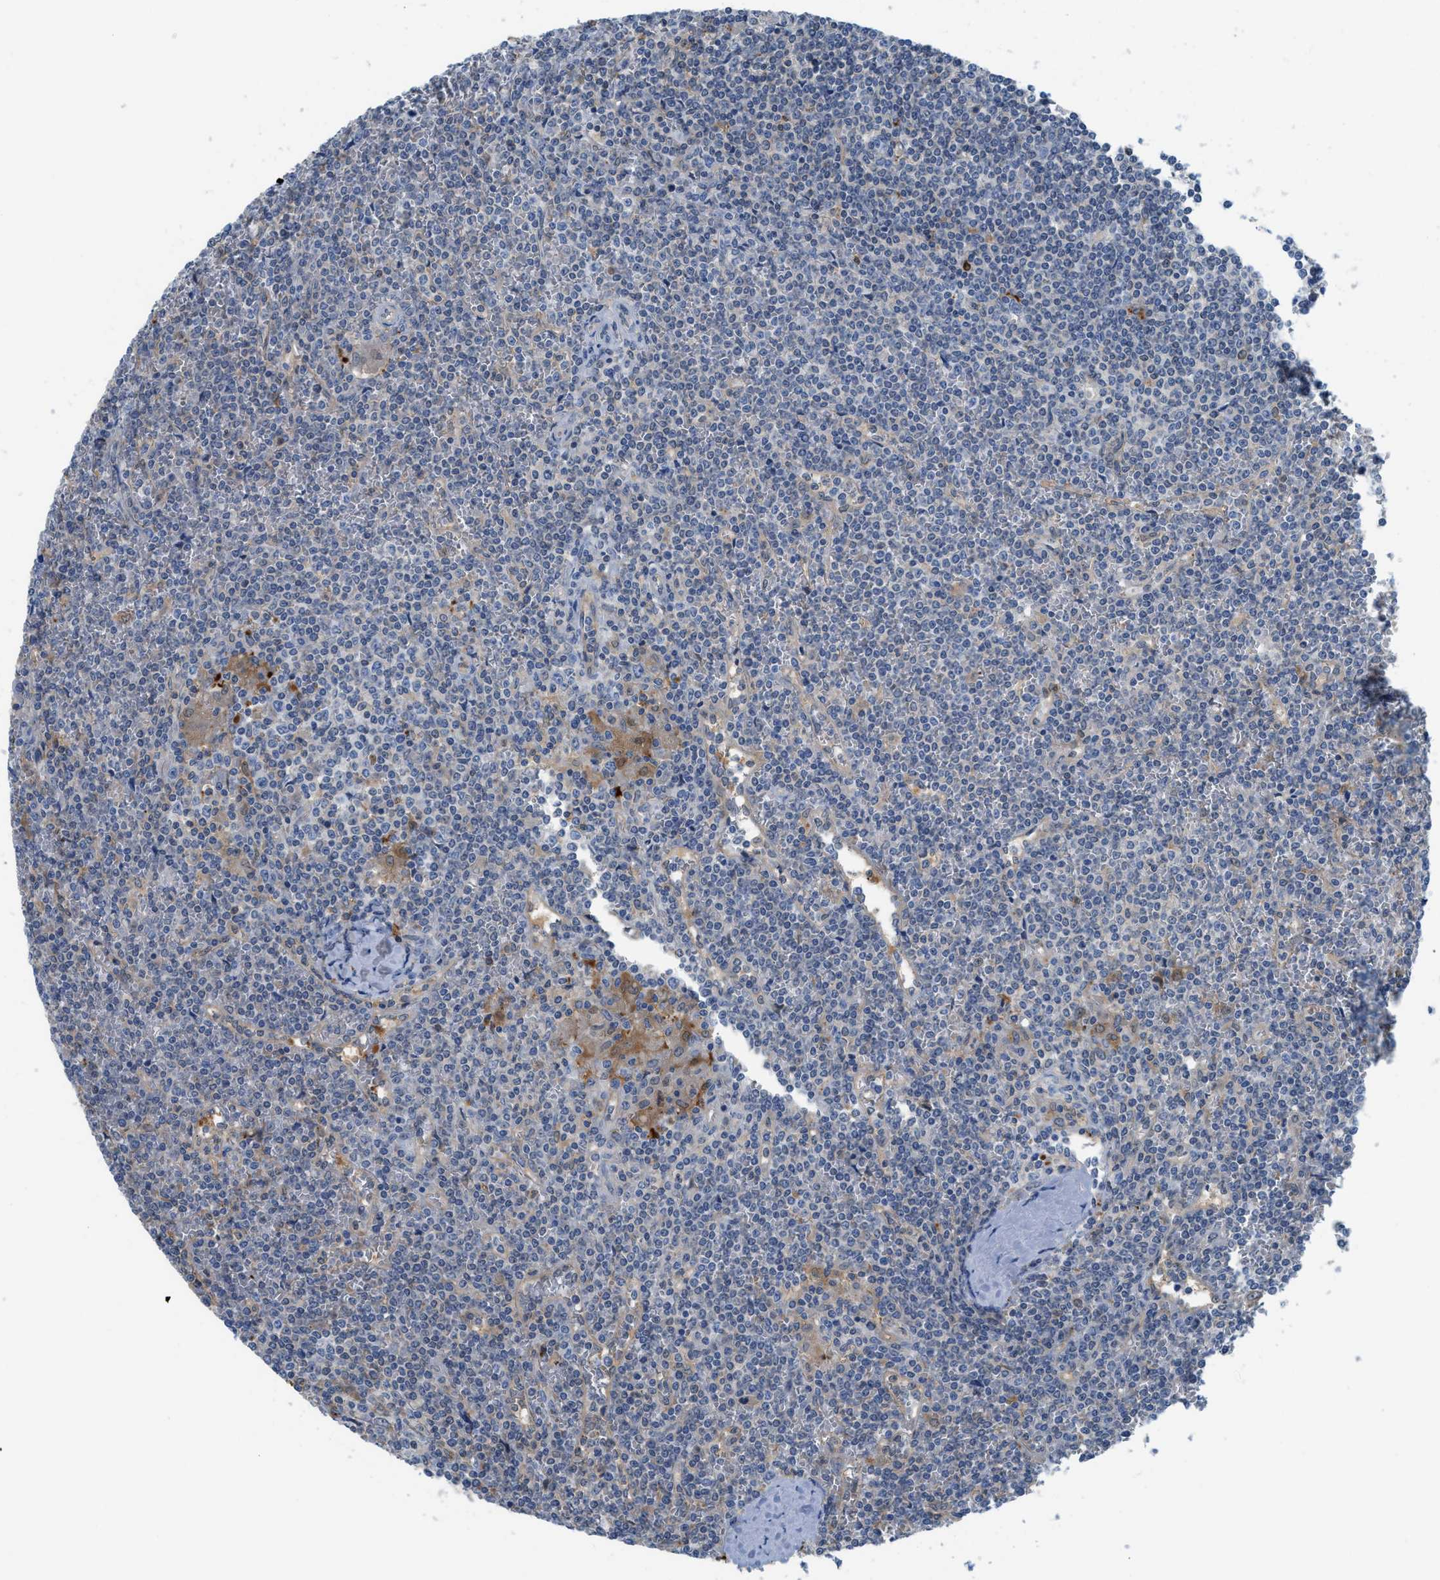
{"staining": {"intensity": "negative", "quantity": "none", "location": "none"}, "tissue": "lymphoma", "cell_type": "Tumor cells", "image_type": "cancer", "snomed": [{"axis": "morphology", "description": "Malignant lymphoma, non-Hodgkin's type, Low grade"}, {"axis": "topography", "description": "Spleen"}], "caption": "Lymphoma was stained to show a protein in brown. There is no significant expression in tumor cells. Brightfield microscopy of immunohistochemistry (IHC) stained with DAB (3,3'-diaminobenzidine) (brown) and hematoxylin (blue), captured at high magnification.", "gene": "CSTB", "patient": {"sex": "female", "age": 19}}